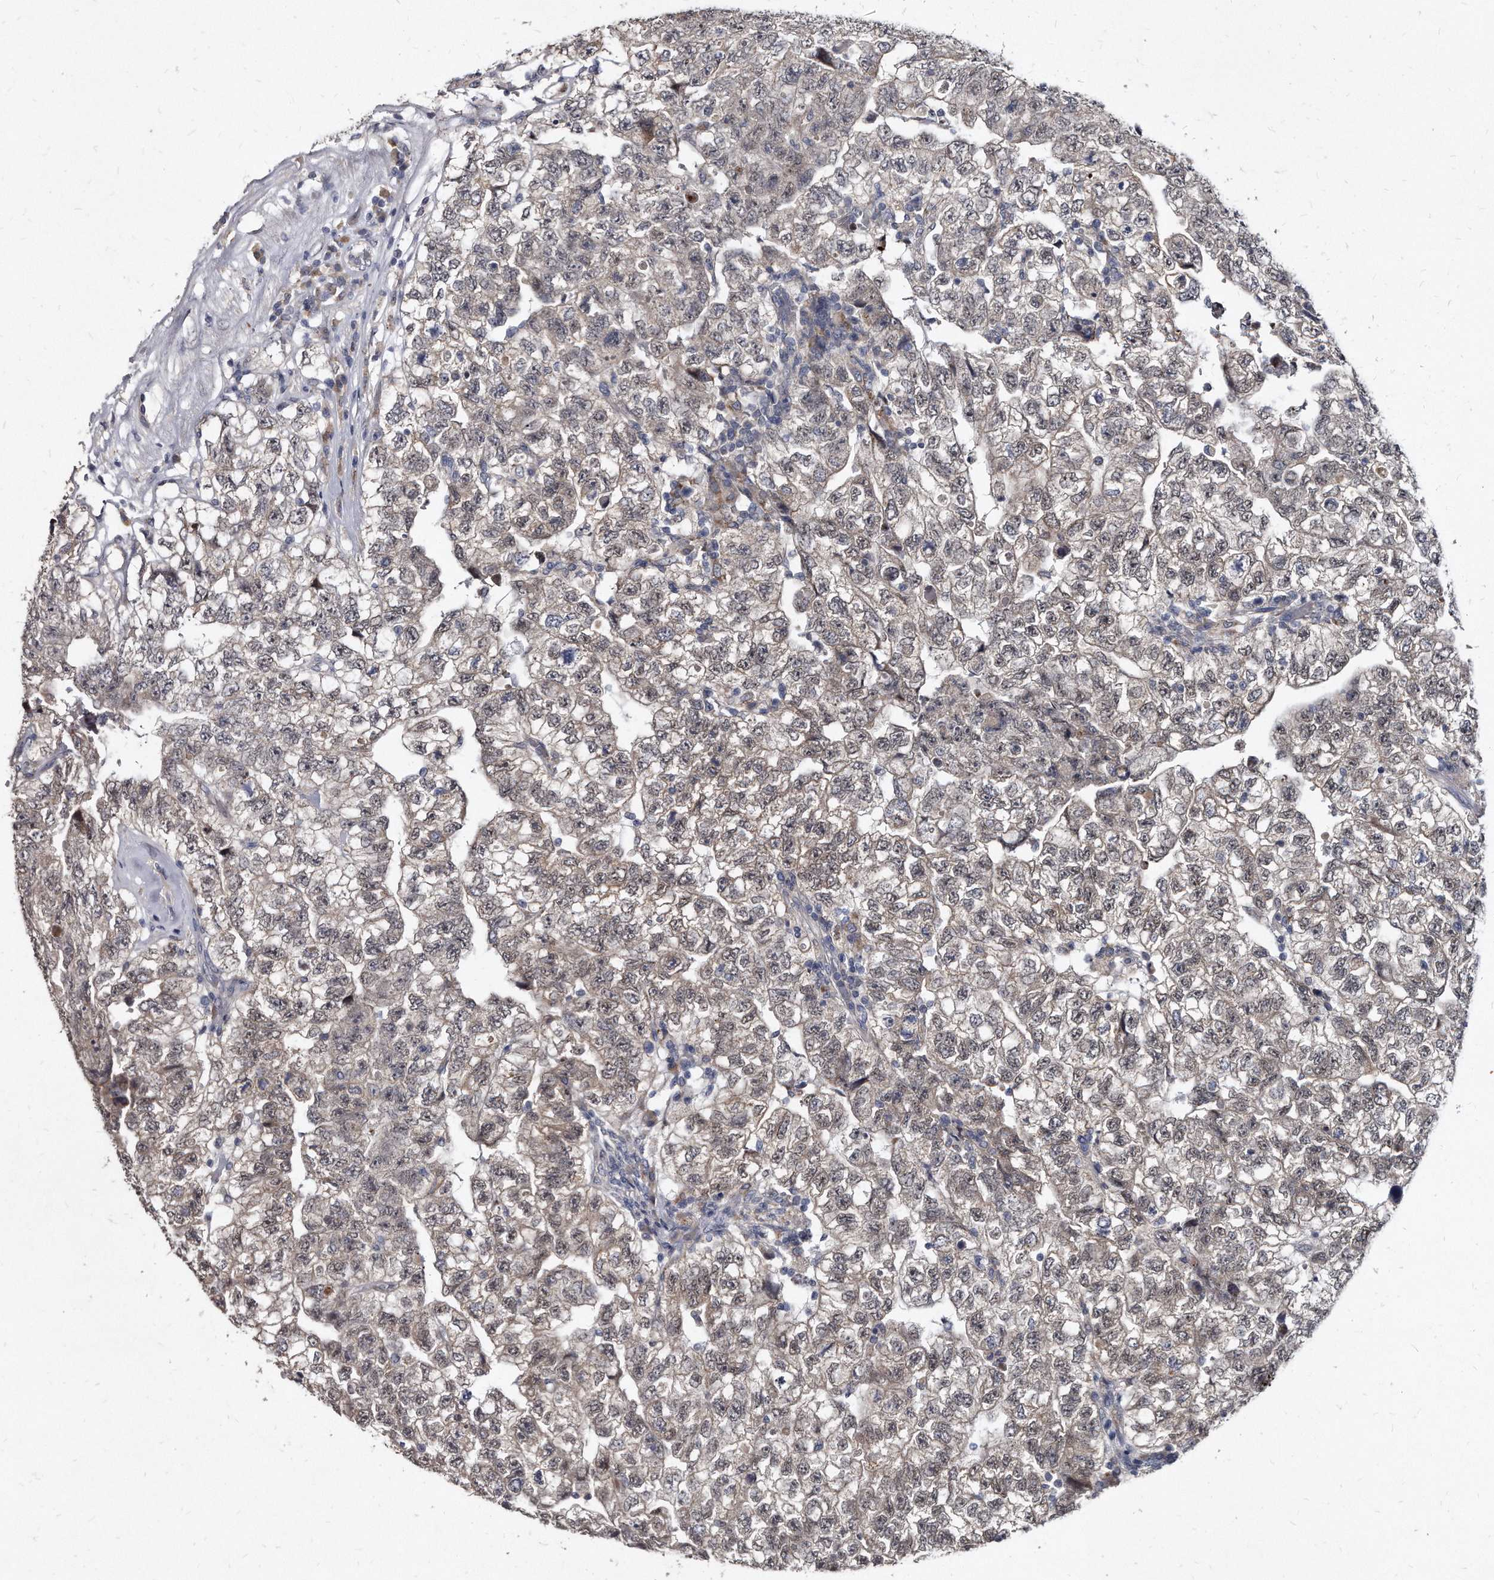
{"staining": {"intensity": "weak", "quantity": "25%-75%", "location": "cytoplasmic/membranous,nuclear"}, "tissue": "testis cancer", "cell_type": "Tumor cells", "image_type": "cancer", "snomed": [{"axis": "morphology", "description": "Carcinoma, Embryonal, NOS"}, {"axis": "topography", "description": "Testis"}], "caption": "High-magnification brightfield microscopy of testis embryonal carcinoma stained with DAB (3,3'-diaminobenzidine) (brown) and counterstained with hematoxylin (blue). tumor cells exhibit weak cytoplasmic/membranous and nuclear positivity is present in about25%-75% of cells.", "gene": "KLHDC3", "patient": {"sex": "male", "age": 36}}